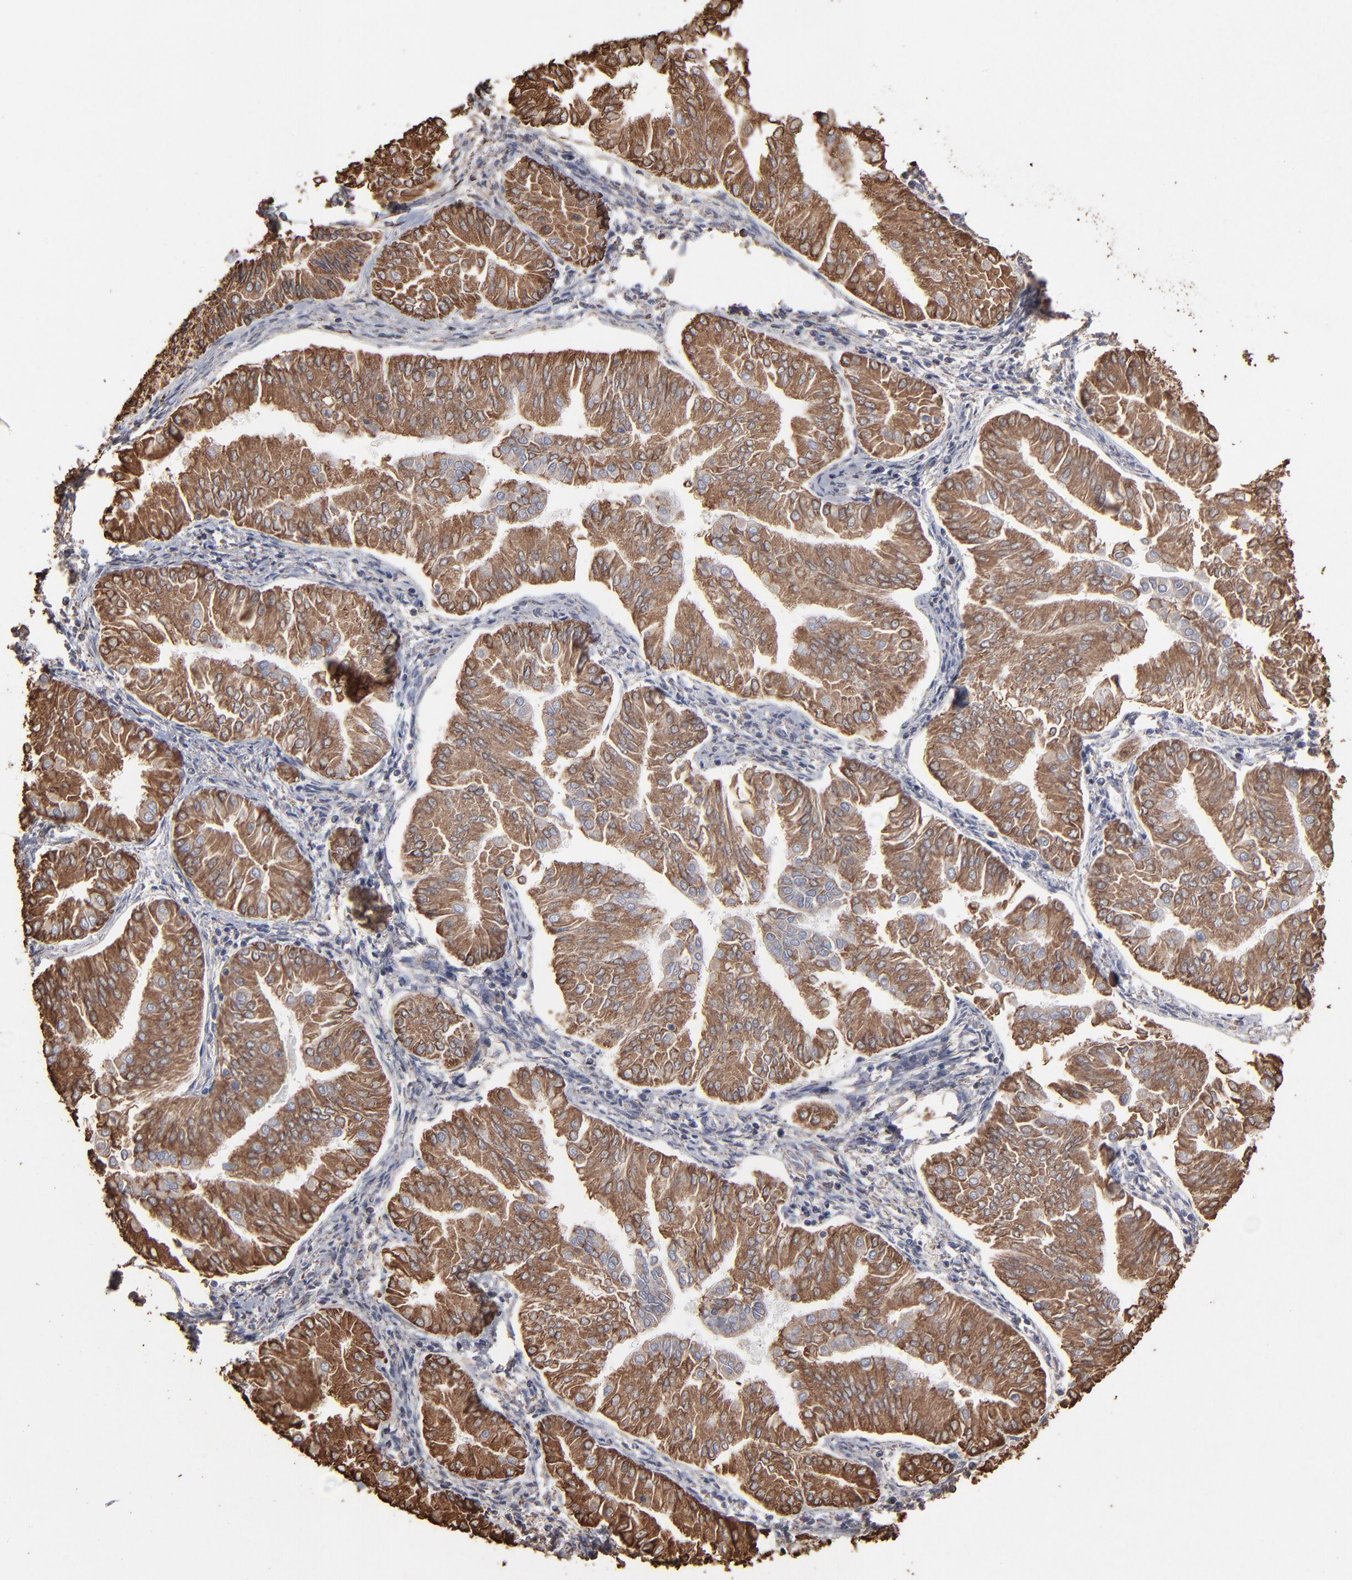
{"staining": {"intensity": "moderate", "quantity": ">75%", "location": "cytoplasmic/membranous"}, "tissue": "endometrial cancer", "cell_type": "Tumor cells", "image_type": "cancer", "snomed": [{"axis": "morphology", "description": "Adenocarcinoma, NOS"}, {"axis": "topography", "description": "Endometrium"}], "caption": "Moderate cytoplasmic/membranous positivity for a protein is appreciated in approximately >75% of tumor cells of endometrial cancer using immunohistochemistry (IHC).", "gene": "PDIA3", "patient": {"sex": "female", "age": 53}}